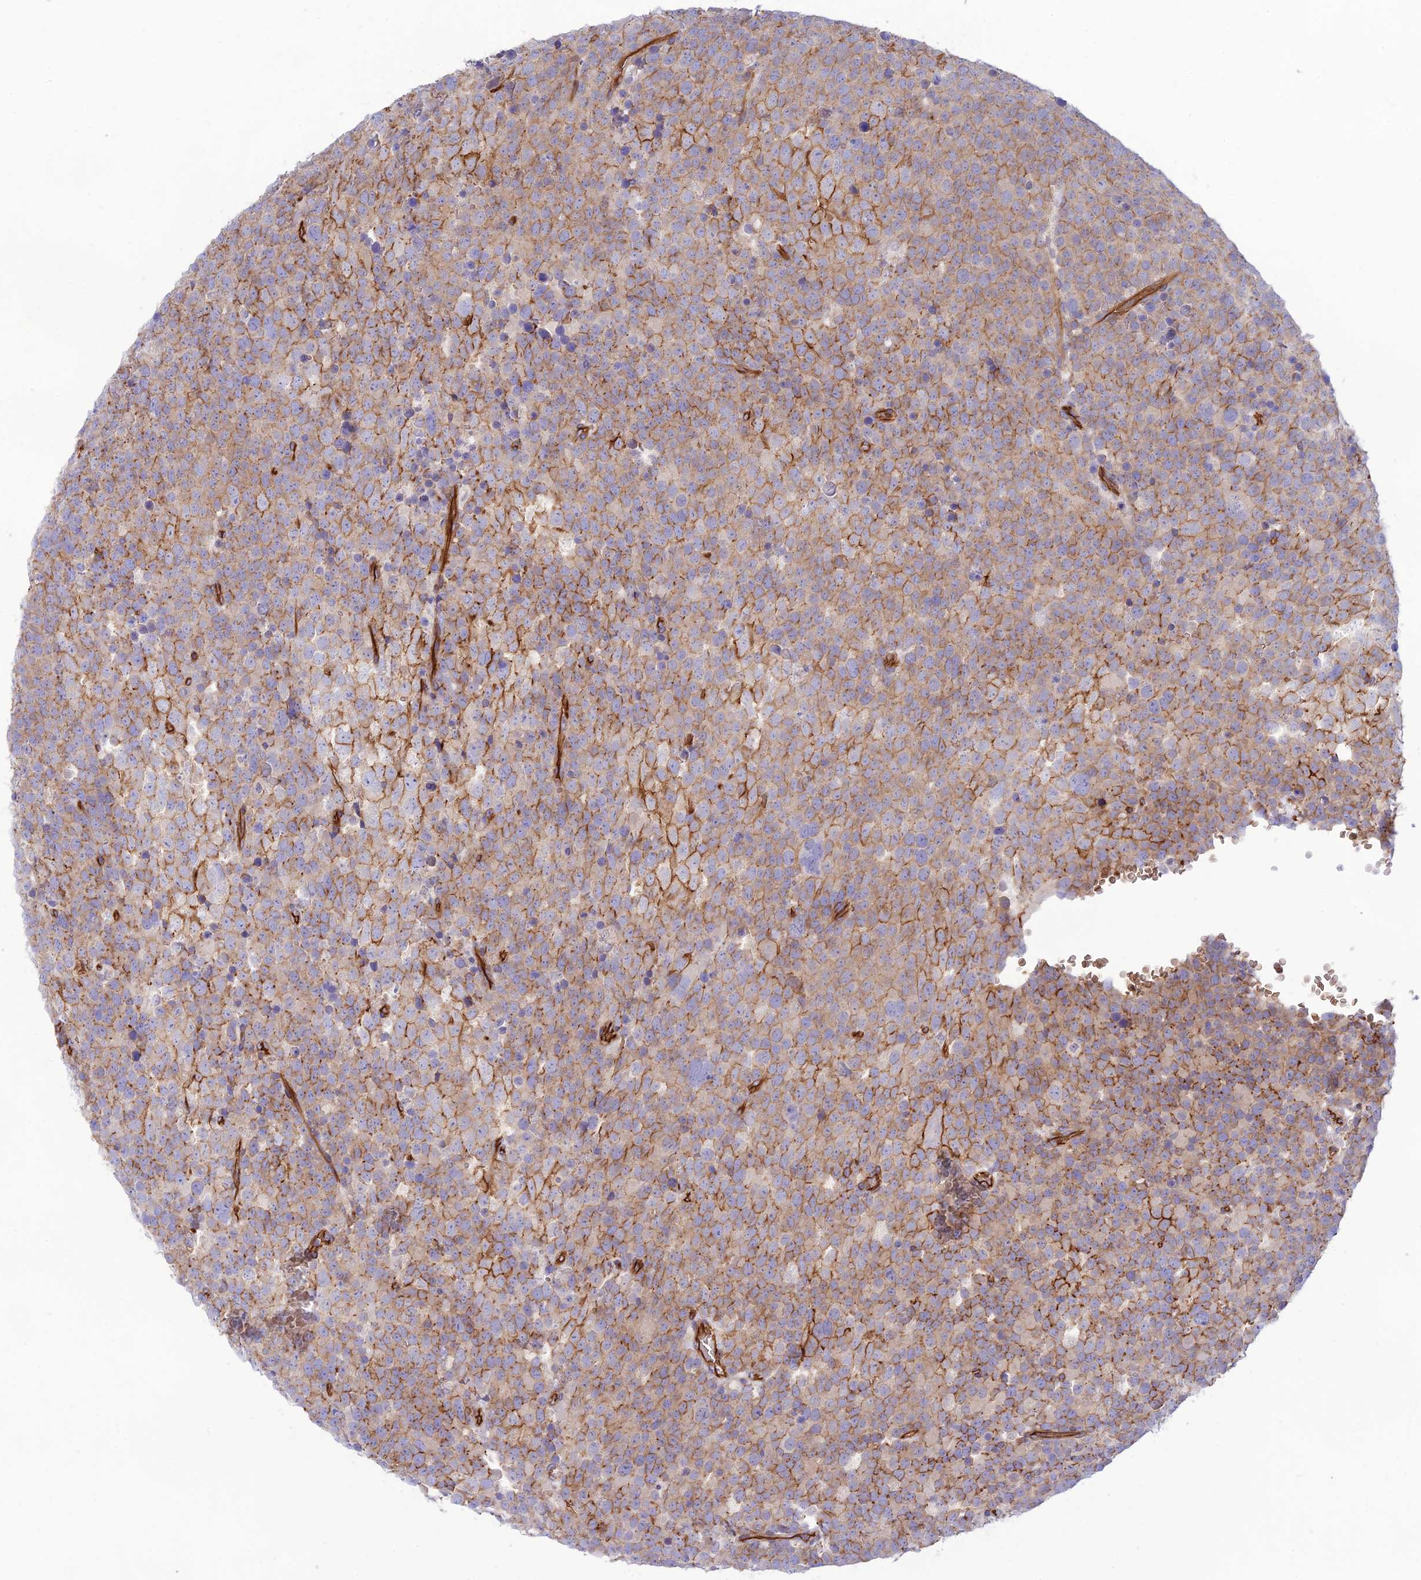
{"staining": {"intensity": "moderate", "quantity": ">75%", "location": "cytoplasmic/membranous"}, "tissue": "testis cancer", "cell_type": "Tumor cells", "image_type": "cancer", "snomed": [{"axis": "morphology", "description": "Seminoma, NOS"}, {"axis": "topography", "description": "Testis"}], "caption": "Immunohistochemistry (IHC) (DAB (3,3'-diaminobenzidine)) staining of testis cancer (seminoma) reveals moderate cytoplasmic/membranous protein staining in about >75% of tumor cells.", "gene": "YPEL5", "patient": {"sex": "male", "age": 71}}